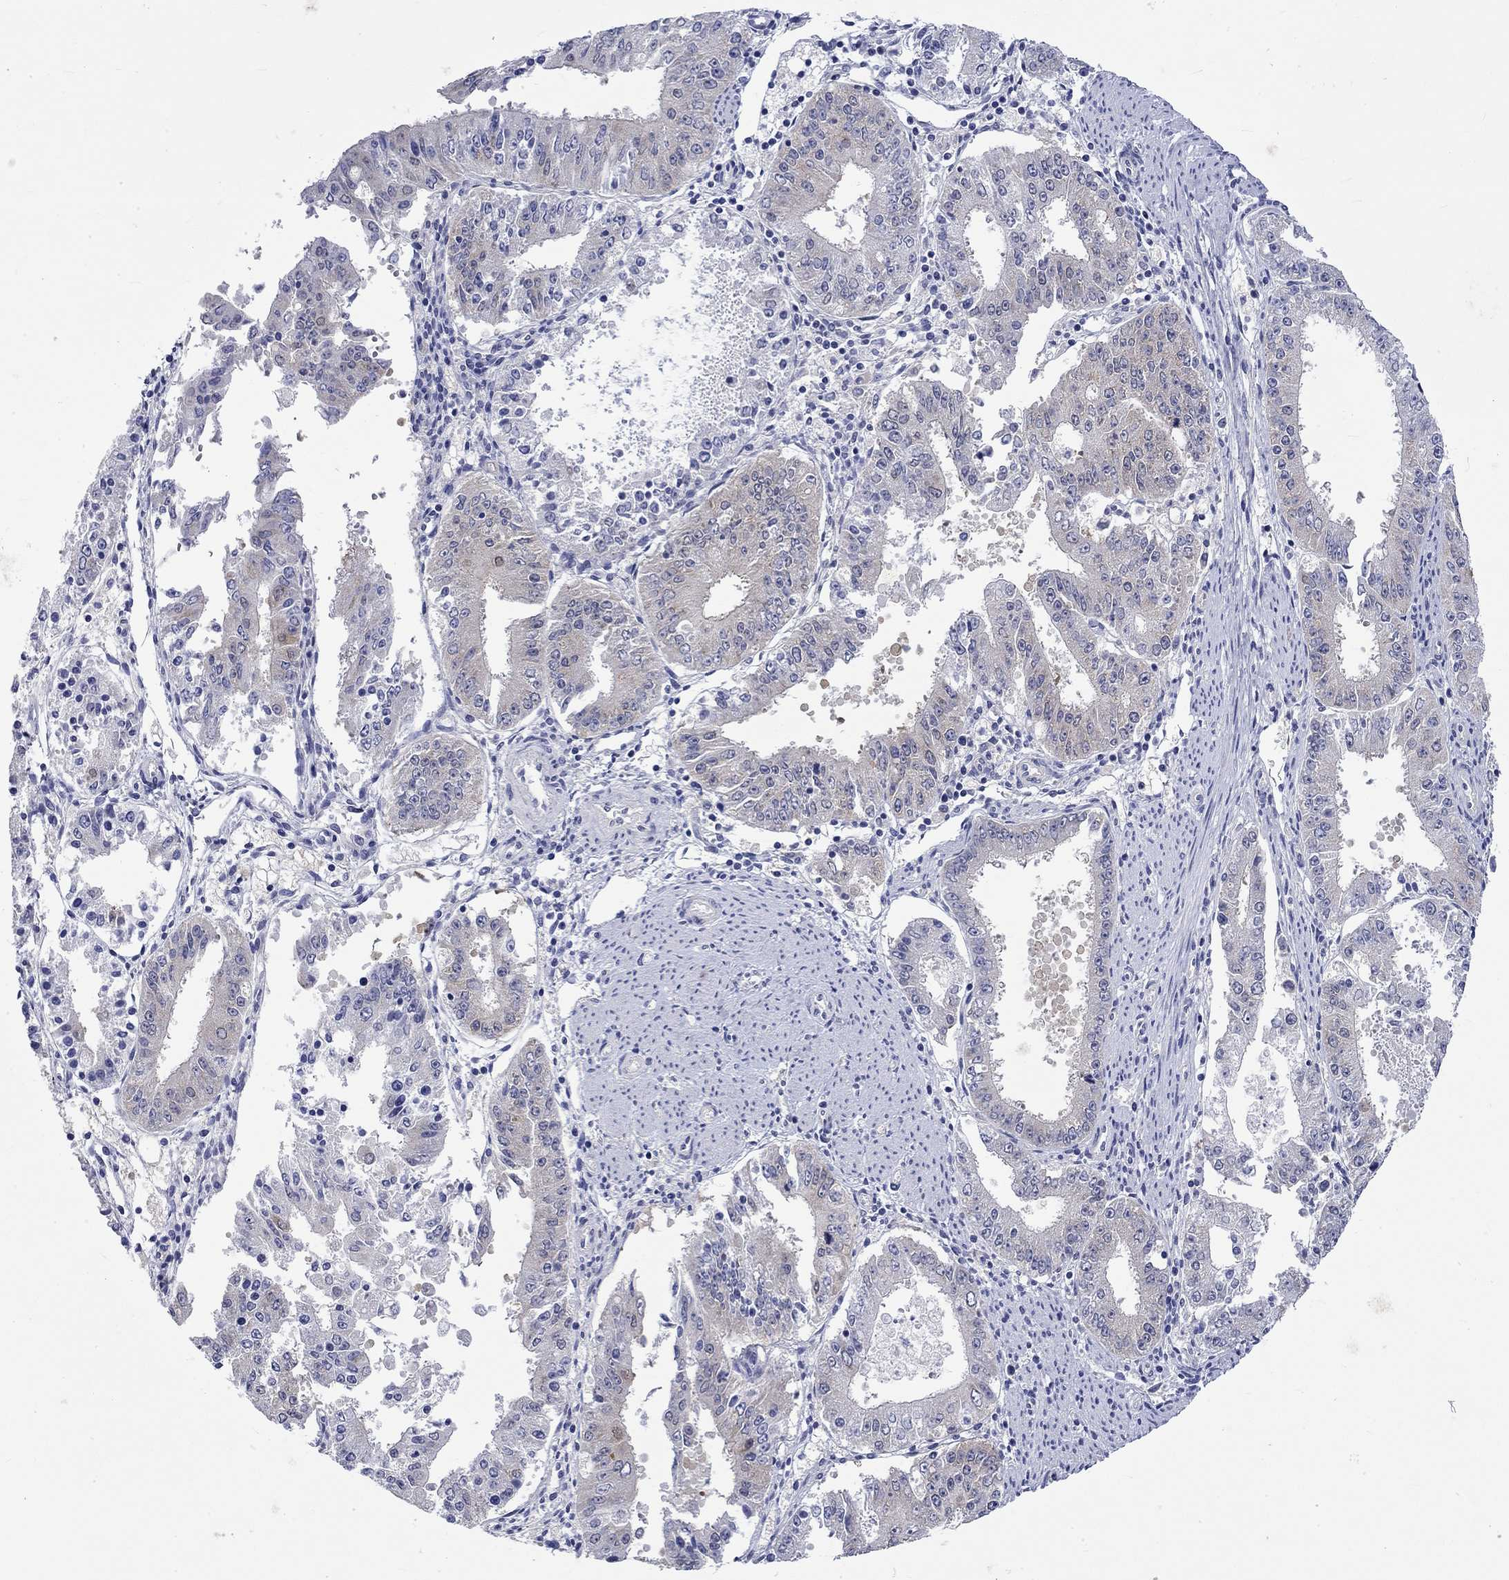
{"staining": {"intensity": "weak", "quantity": "25%-75%", "location": "cytoplasmic/membranous"}, "tissue": "ovarian cancer", "cell_type": "Tumor cells", "image_type": "cancer", "snomed": [{"axis": "morphology", "description": "Carcinoma, endometroid"}, {"axis": "topography", "description": "Ovary"}], "caption": "IHC (DAB (3,3'-diaminobenzidine)) staining of endometroid carcinoma (ovarian) displays weak cytoplasmic/membranous protein expression in approximately 25%-75% of tumor cells.", "gene": "CERS1", "patient": {"sex": "female", "age": 42}}